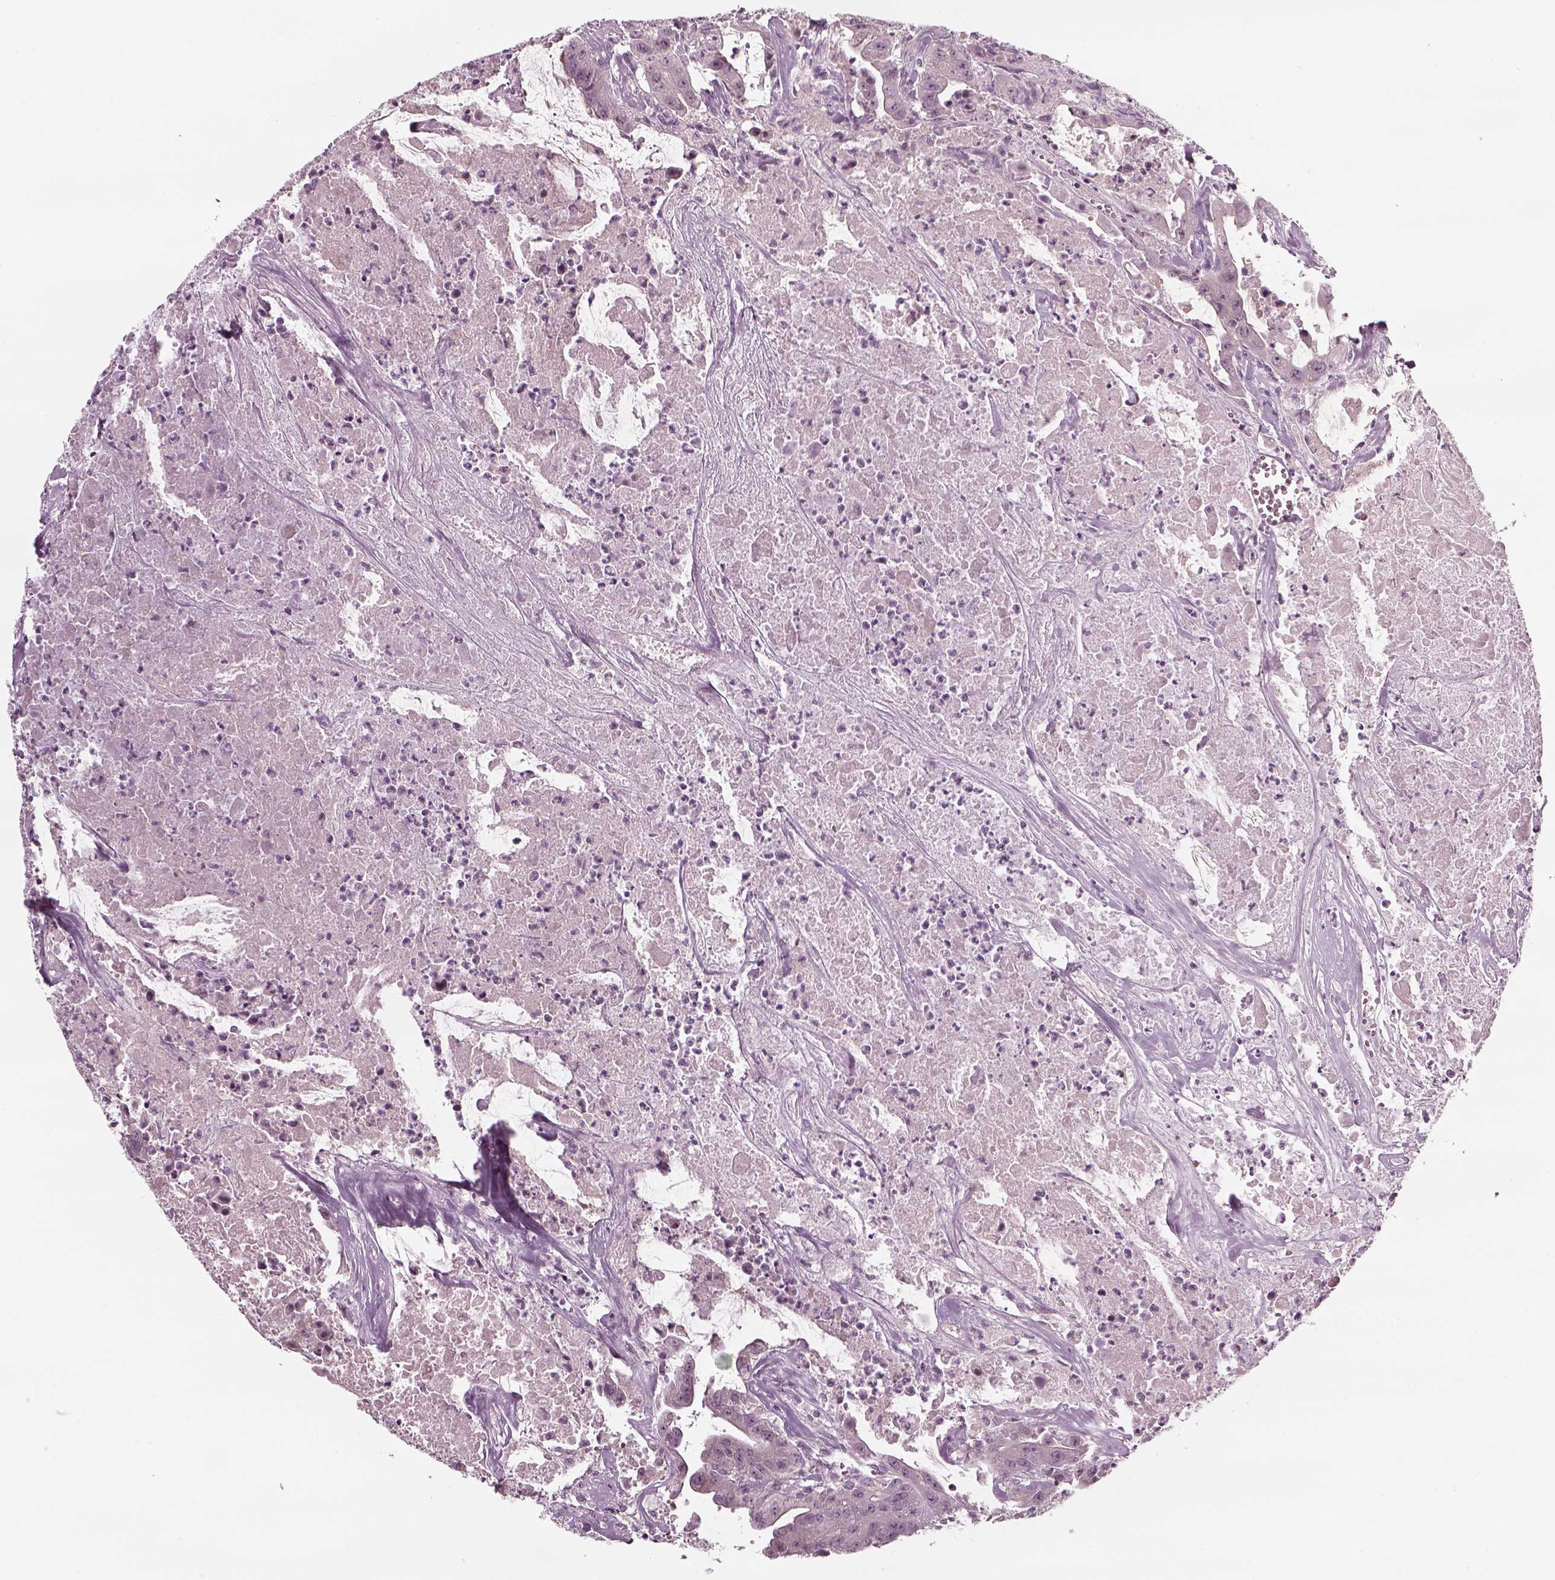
{"staining": {"intensity": "negative", "quantity": "none", "location": "none"}, "tissue": "colorectal cancer", "cell_type": "Tumor cells", "image_type": "cancer", "snomed": [{"axis": "morphology", "description": "Adenocarcinoma, NOS"}, {"axis": "topography", "description": "Colon"}], "caption": "Immunohistochemistry micrograph of human adenocarcinoma (colorectal) stained for a protein (brown), which displays no staining in tumor cells. (Brightfield microscopy of DAB (3,3'-diaminobenzidine) IHC at high magnification).", "gene": "PNMT", "patient": {"sex": "male", "age": 33}}